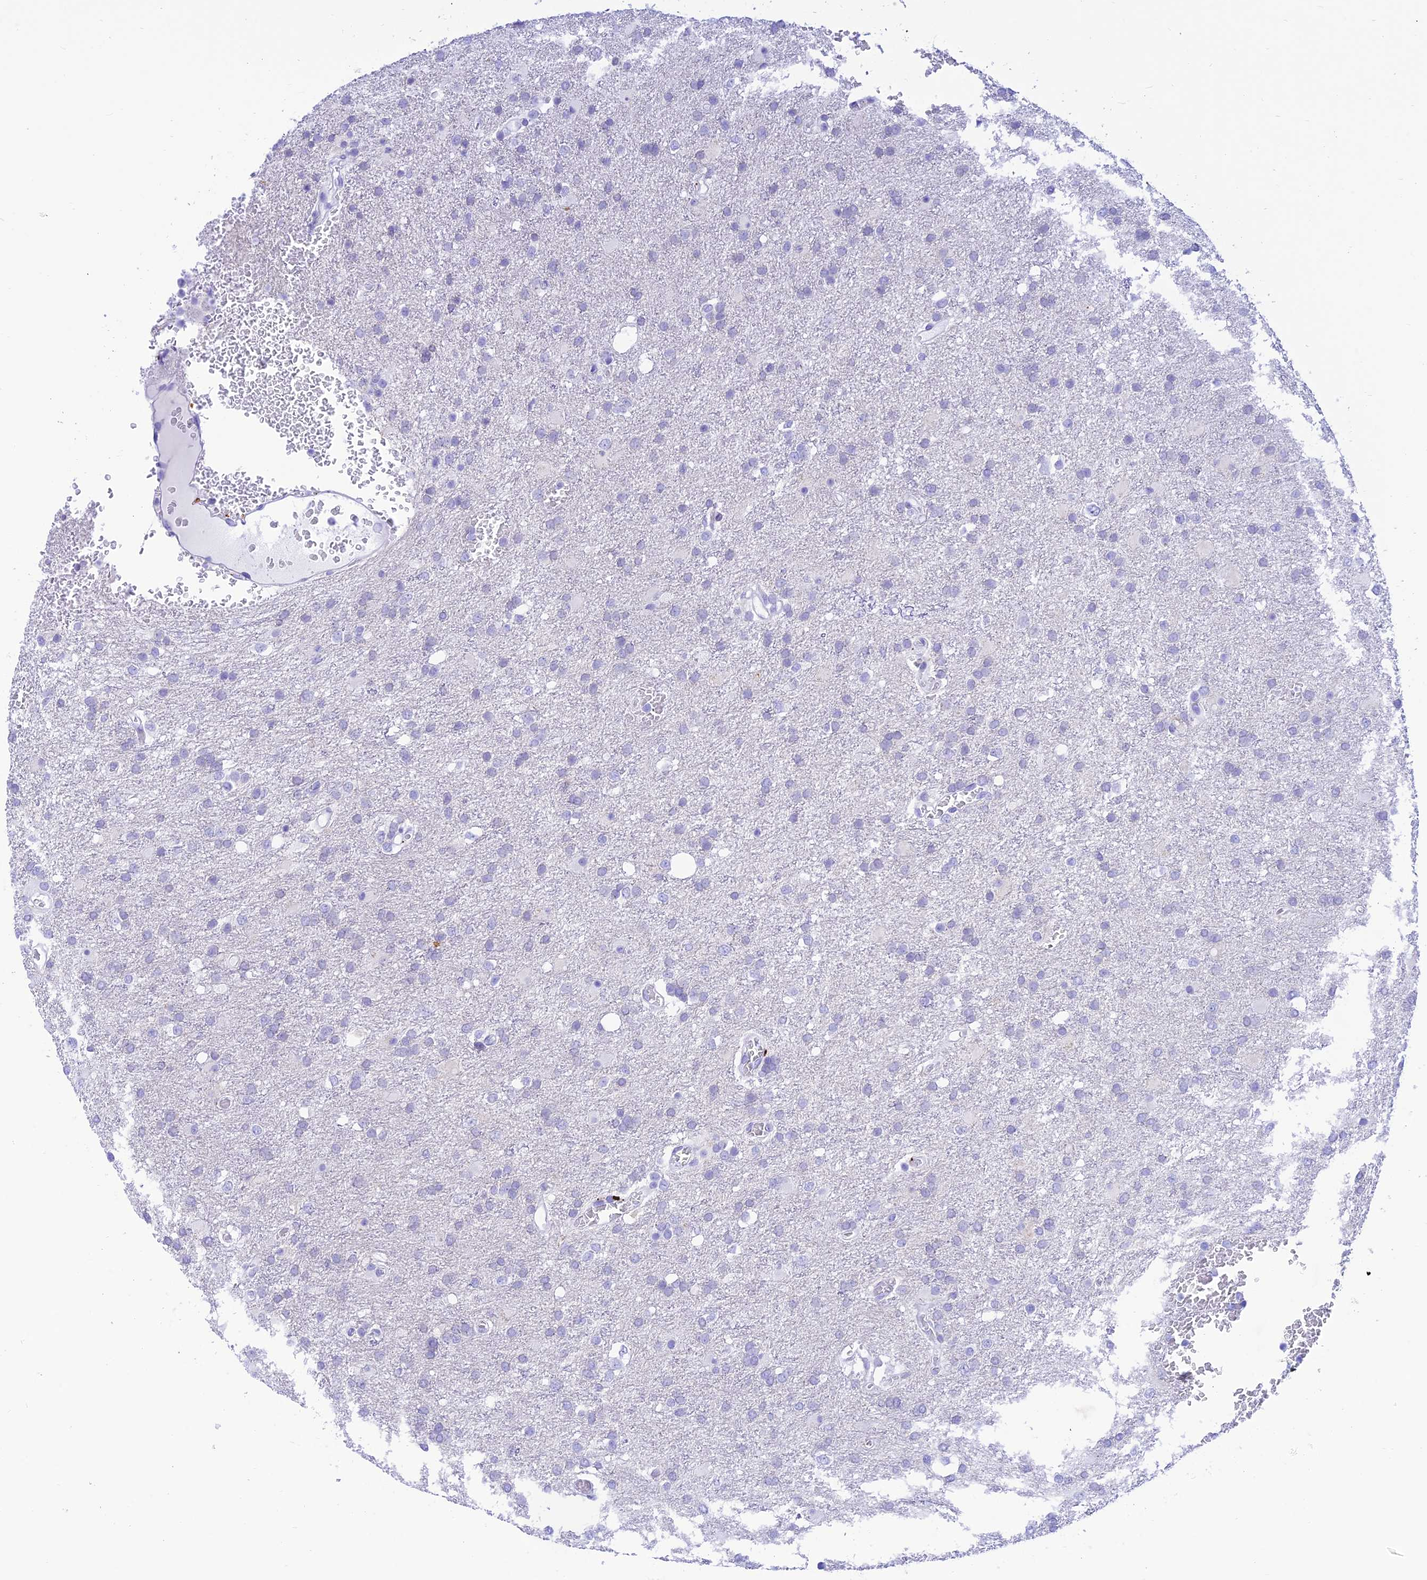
{"staining": {"intensity": "negative", "quantity": "none", "location": "none"}, "tissue": "glioma", "cell_type": "Tumor cells", "image_type": "cancer", "snomed": [{"axis": "morphology", "description": "Glioma, malignant, High grade"}, {"axis": "topography", "description": "Brain"}], "caption": "High magnification brightfield microscopy of malignant high-grade glioma stained with DAB (3,3'-diaminobenzidine) (brown) and counterstained with hematoxylin (blue): tumor cells show no significant positivity.", "gene": "PRNP", "patient": {"sex": "female", "age": 74}}